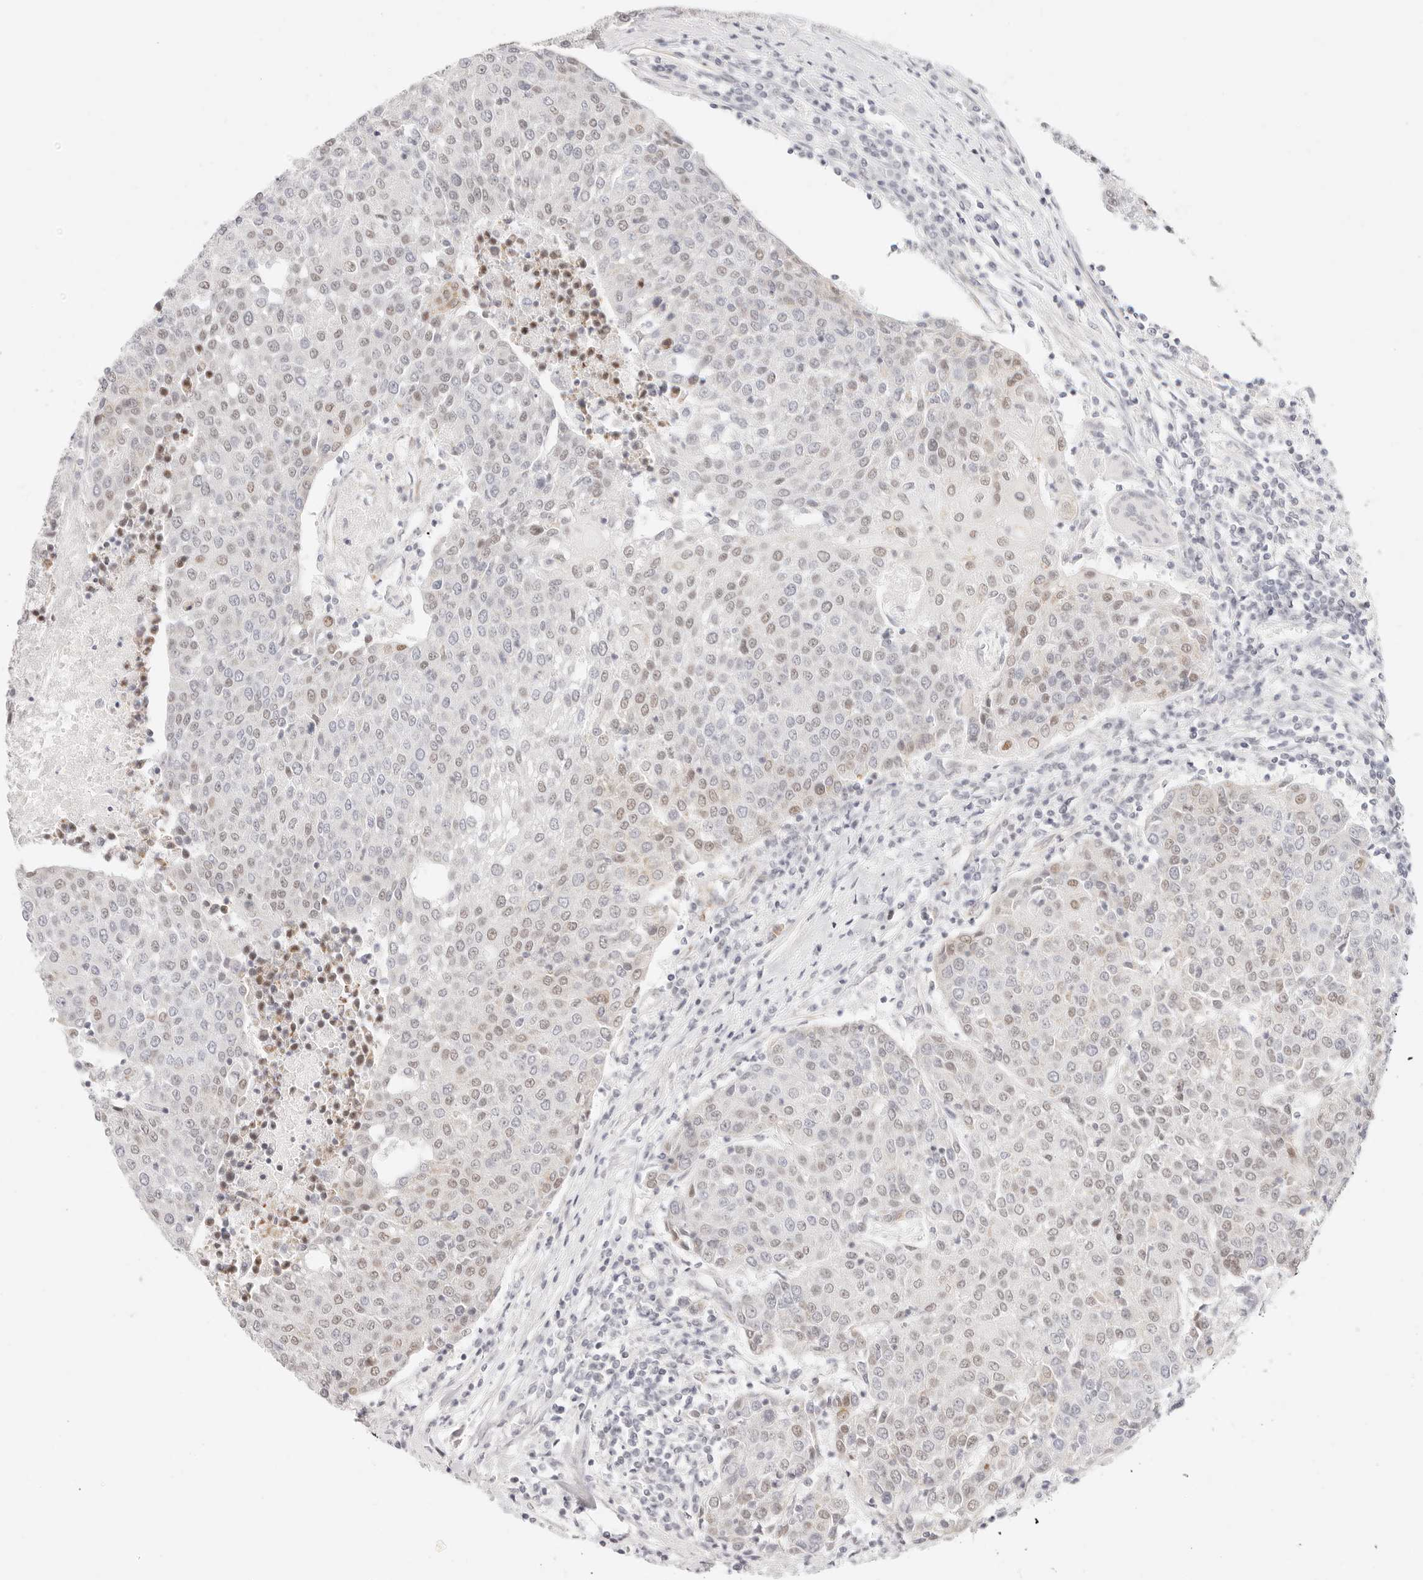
{"staining": {"intensity": "weak", "quantity": "<25%", "location": "nuclear"}, "tissue": "urothelial cancer", "cell_type": "Tumor cells", "image_type": "cancer", "snomed": [{"axis": "morphology", "description": "Urothelial carcinoma, High grade"}, {"axis": "topography", "description": "Urinary bladder"}], "caption": "Tumor cells are negative for protein expression in human urothelial cancer. (DAB IHC with hematoxylin counter stain).", "gene": "ZC3H11A", "patient": {"sex": "female", "age": 85}}